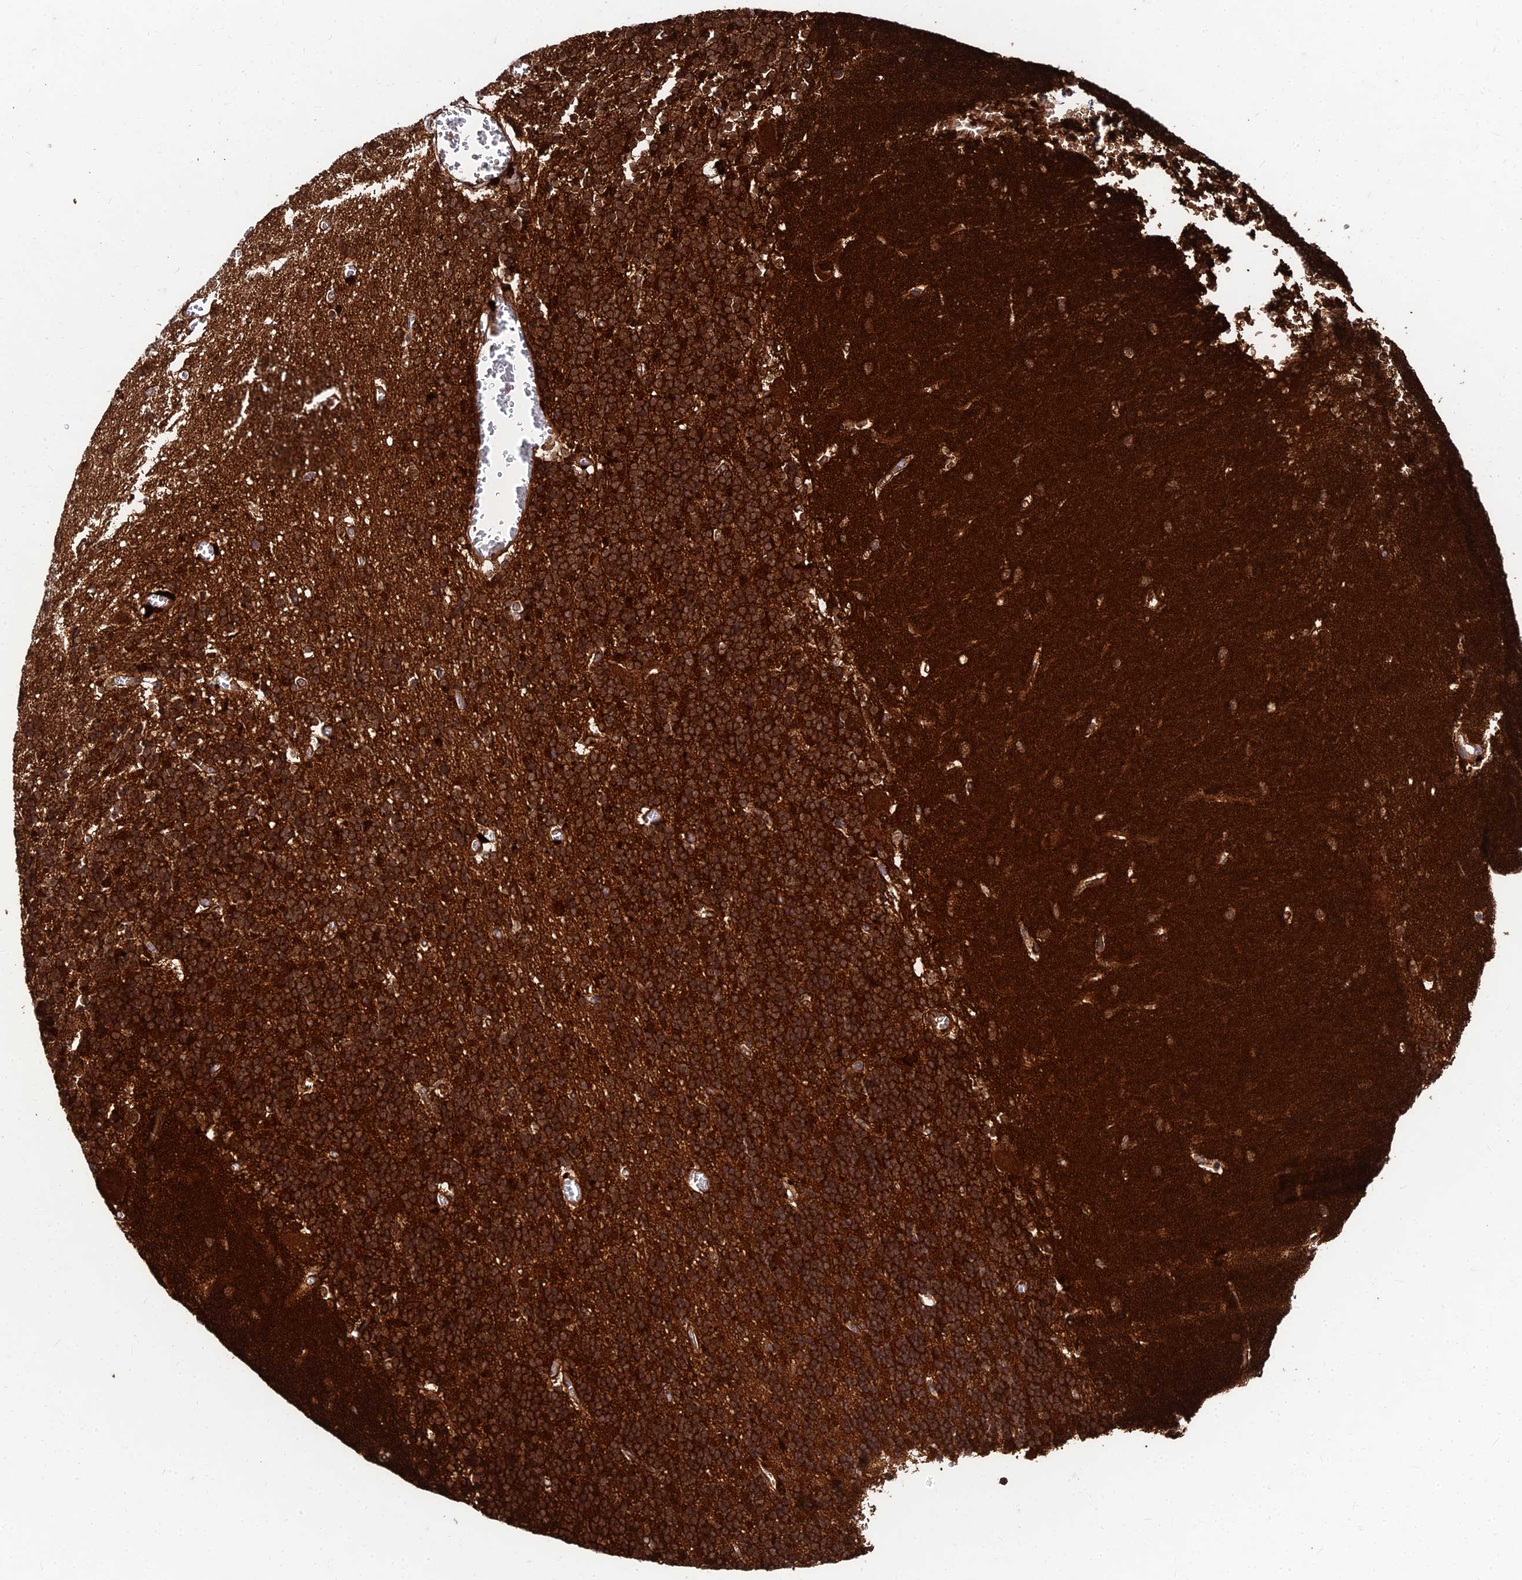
{"staining": {"intensity": "strong", "quantity": ">75%", "location": "cytoplasmic/membranous"}, "tissue": "cerebellum", "cell_type": "Cells in granular layer", "image_type": "normal", "snomed": [{"axis": "morphology", "description": "Normal tissue, NOS"}, {"axis": "topography", "description": "Cerebellum"}], "caption": "Cerebellum stained for a protein reveals strong cytoplasmic/membranous positivity in cells in granular layer. (Brightfield microscopy of DAB IHC at high magnification).", "gene": "MKKS", "patient": {"sex": "male", "age": 37}}